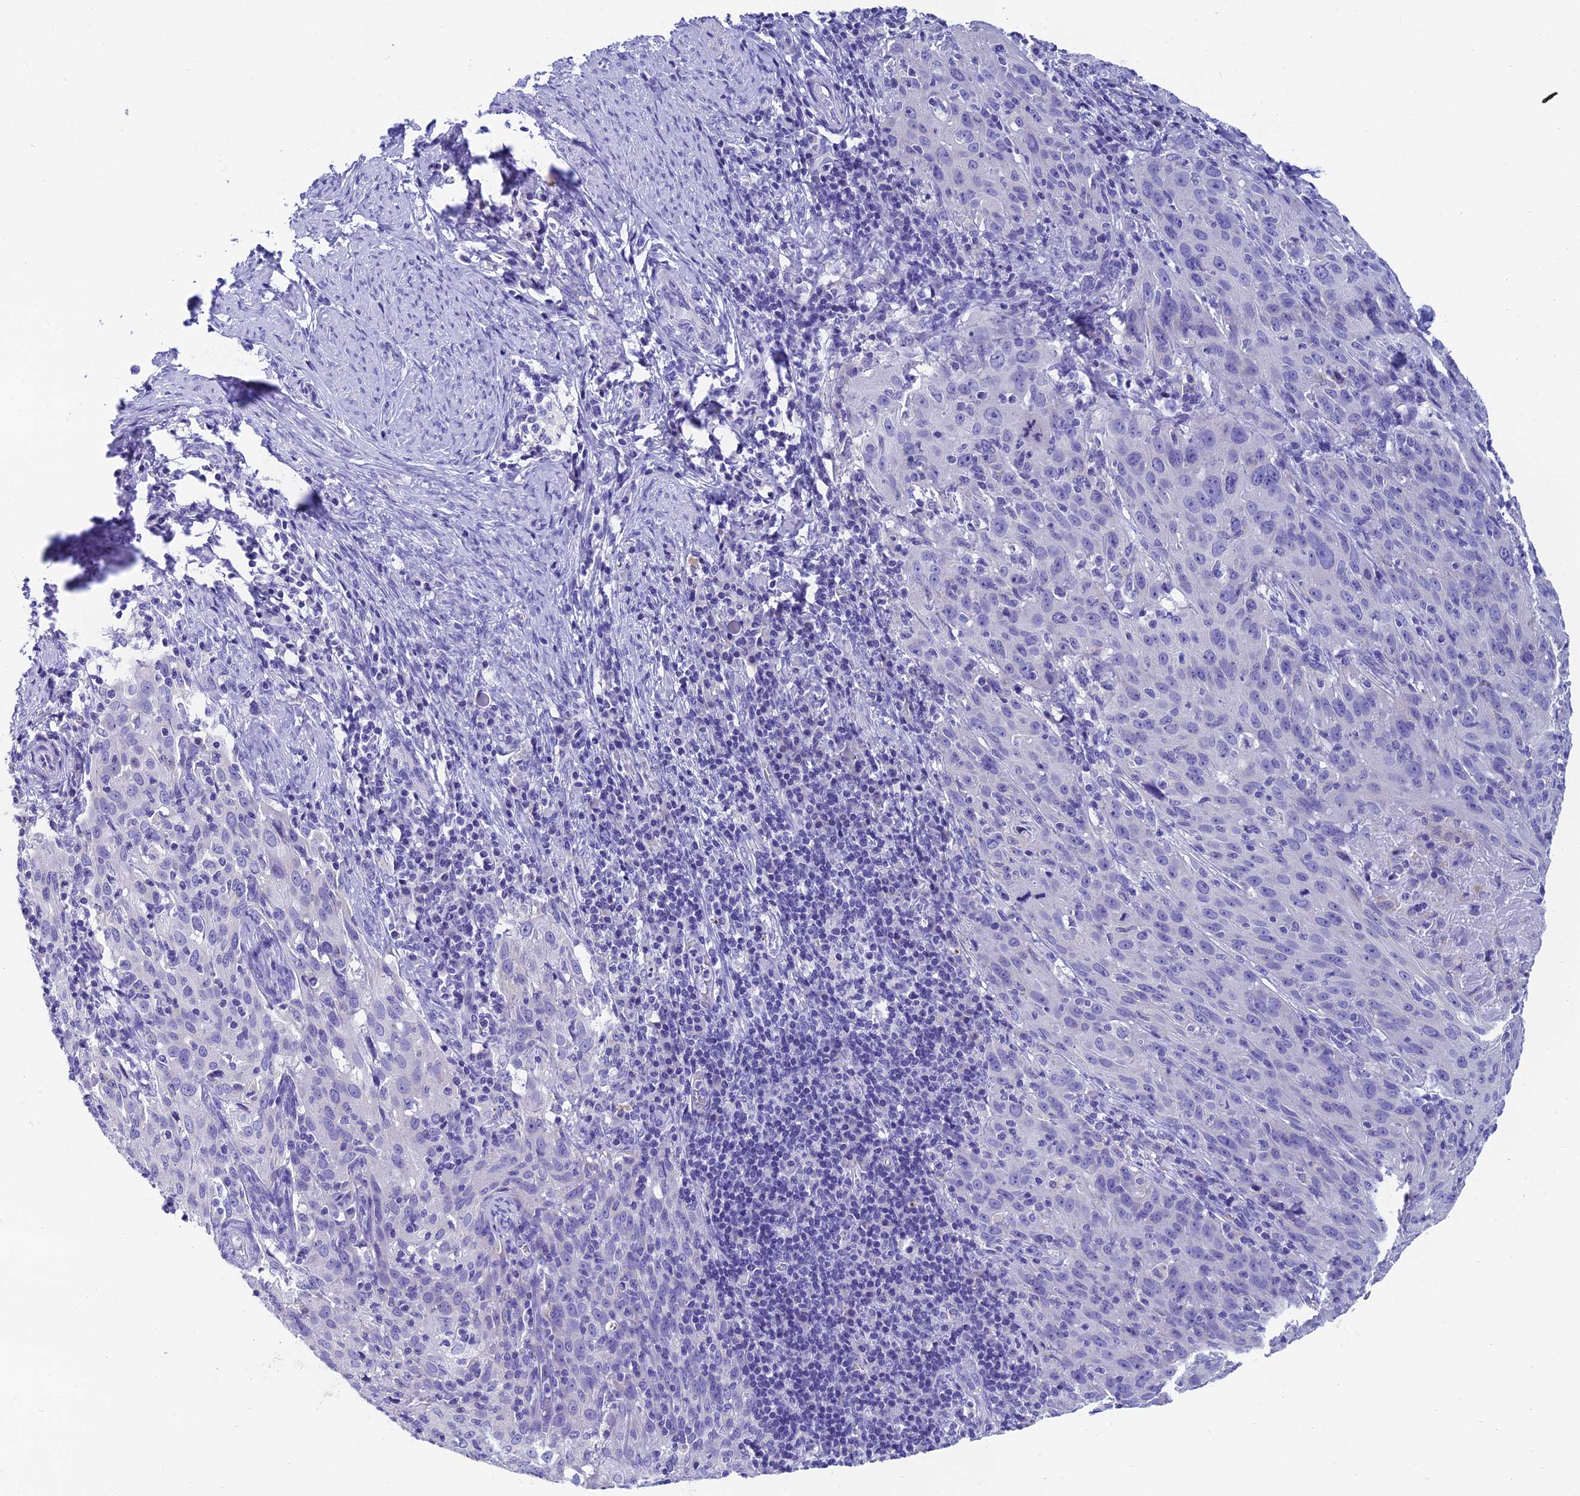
{"staining": {"intensity": "negative", "quantity": "none", "location": "none"}, "tissue": "cervical cancer", "cell_type": "Tumor cells", "image_type": "cancer", "snomed": [{"axis": "morphology", "description": "Squamous cell carcinoma, NOS"}, {"axis": "topography", "description": "Cervix"}], "caption": "Squamous cell carcinoma (cervical) was stained to show a protein in brown. There is no significant expression in tumor cells.", "gene": "REEP4", "patient": {"sex": "female", "age": 50}}